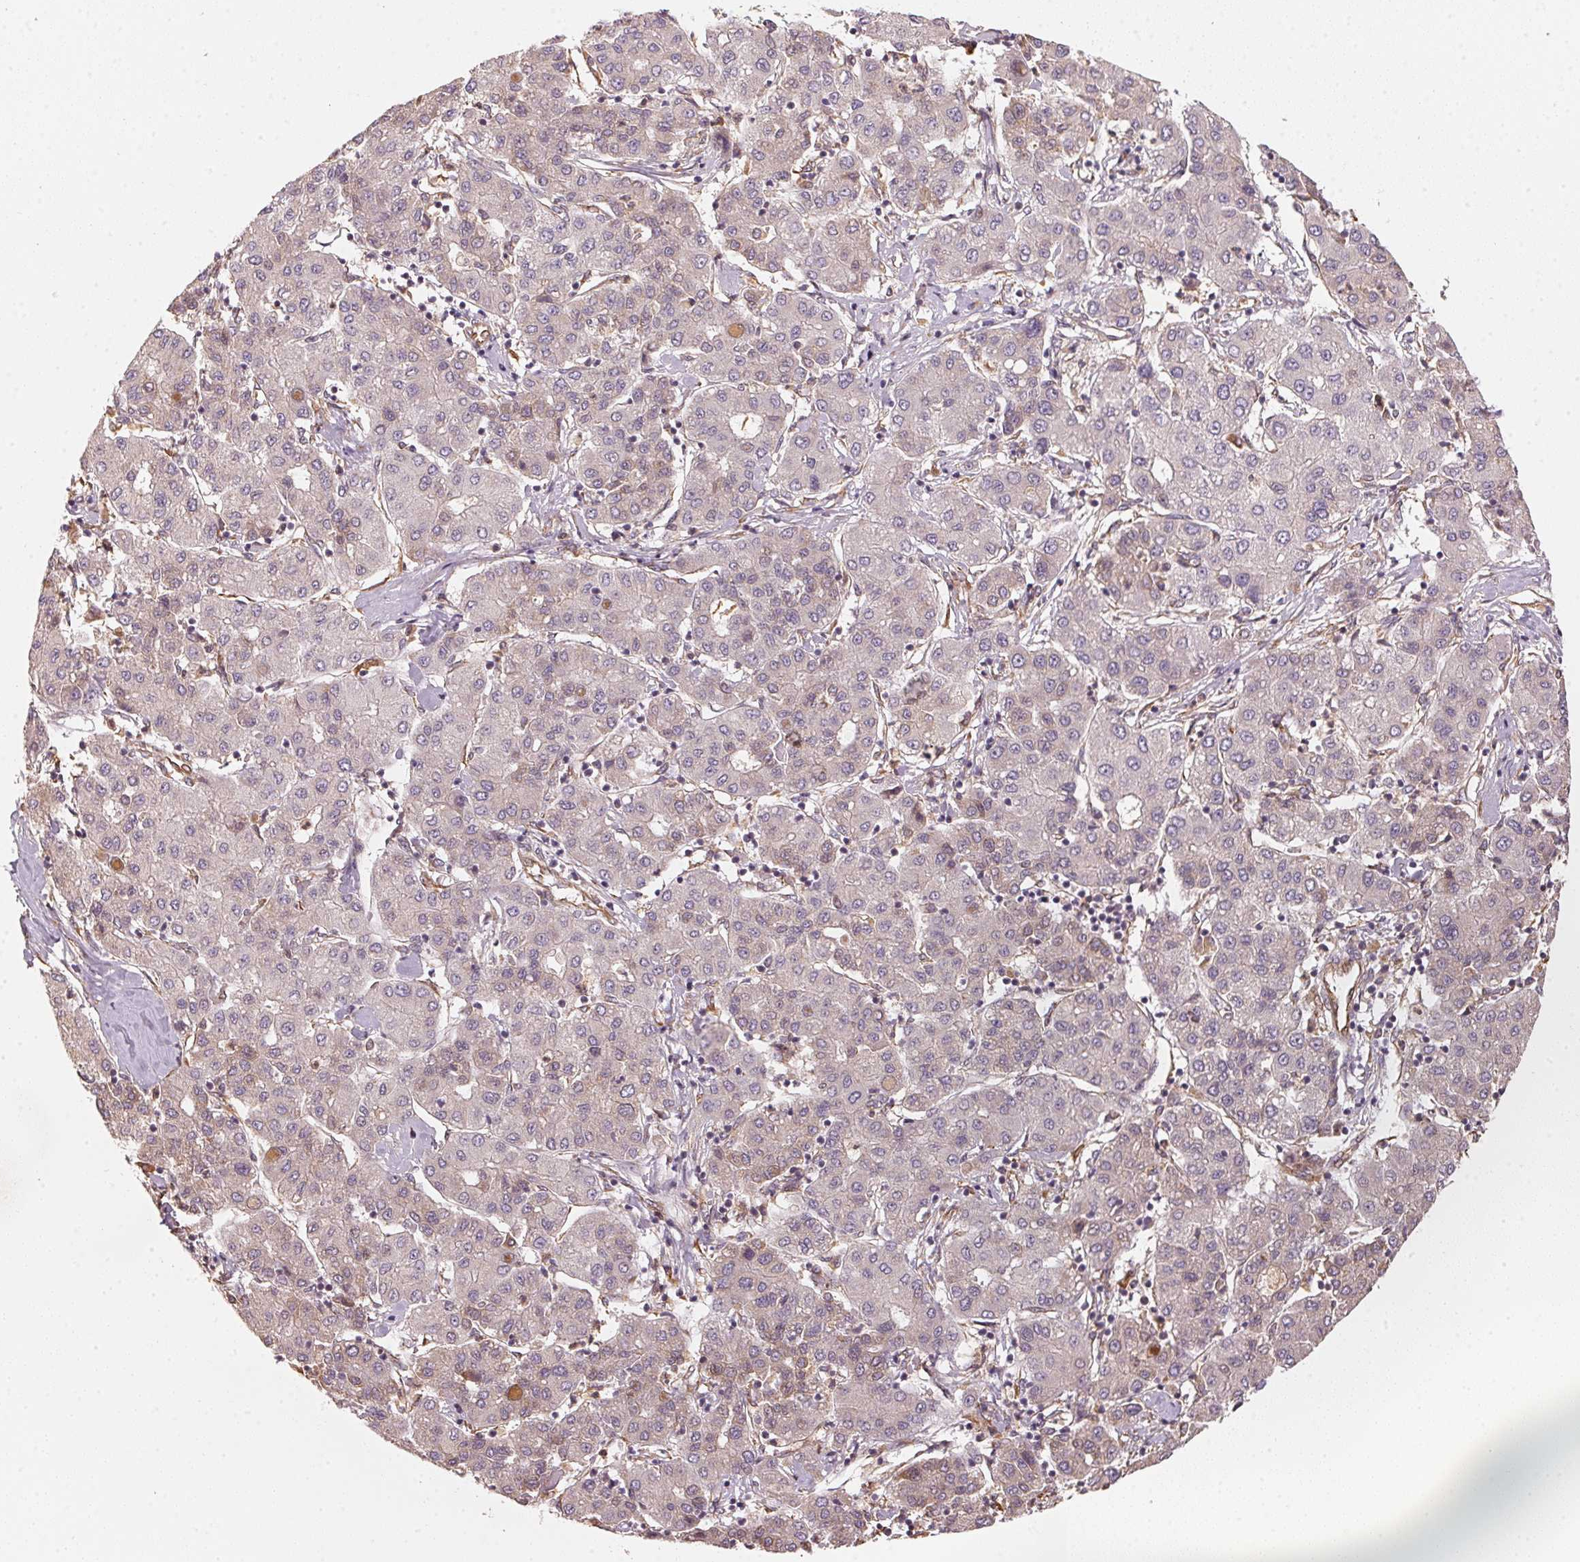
{"staining": {"intensity": "negative", "quantity": "none", "location": "none"}, "tissue": "liver cancer", "cell_type": "Tumor cells", "image_type": "cancer", "snomed": [{"axis": "morphology", "description": "Carcinoma, Hepatocellular, NOS"}, {"axis": "topography", "description": "Liver"}], "caption": "The image demonstrates no staining of tumor cells in liver cancer. The staining was performed using DAB (3,3'-diaminobenzidine) to visualize the protein expression in brown, while the nuclei were stained in blue with hematoxylin (Magnification: 20x).", "gene": "STRN4", "patient": {"sex": "male", "age": 65}}